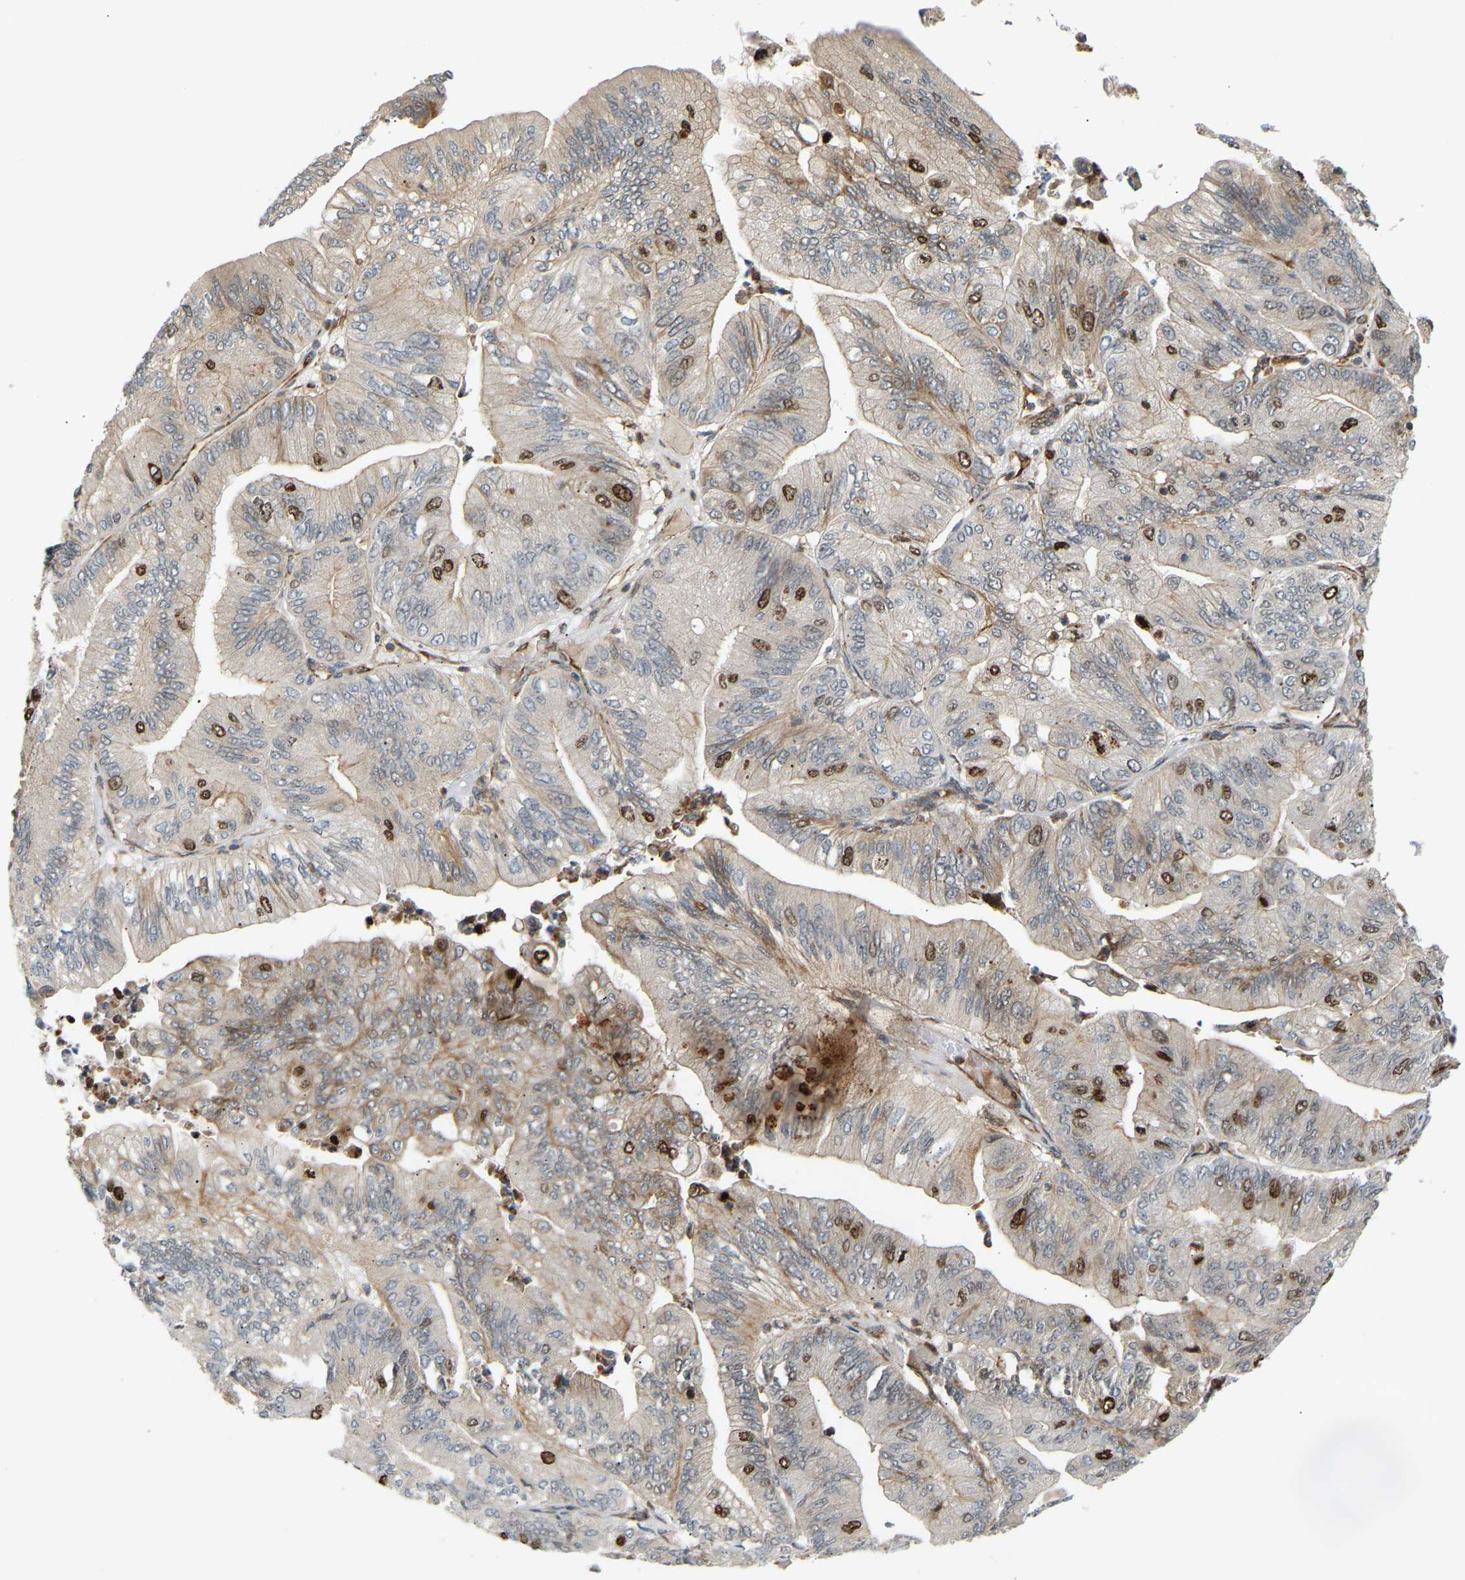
{"staining": {"intensity": "moderate", "quantity": "<25%", "location": "nuclear"}, "tissue": "ovarian cancer", "cell_type": "Tumor cells", "image_type": "cancer", "snomed": [{"axis": "morphology", "description": "Cystadenocarcinoma, mucinous, NOS"}, {"axis": "topography", "description": "Ovary"}], "caption": "Immunohistochemical staining of human ovarian mucinous cystadenocarcinoma exhibits low levels of moderate nuclear positivity in approximately <25% of tumor cells.", "gene": "PLCG2", "patient": {"sex": "female", "age": 61}}